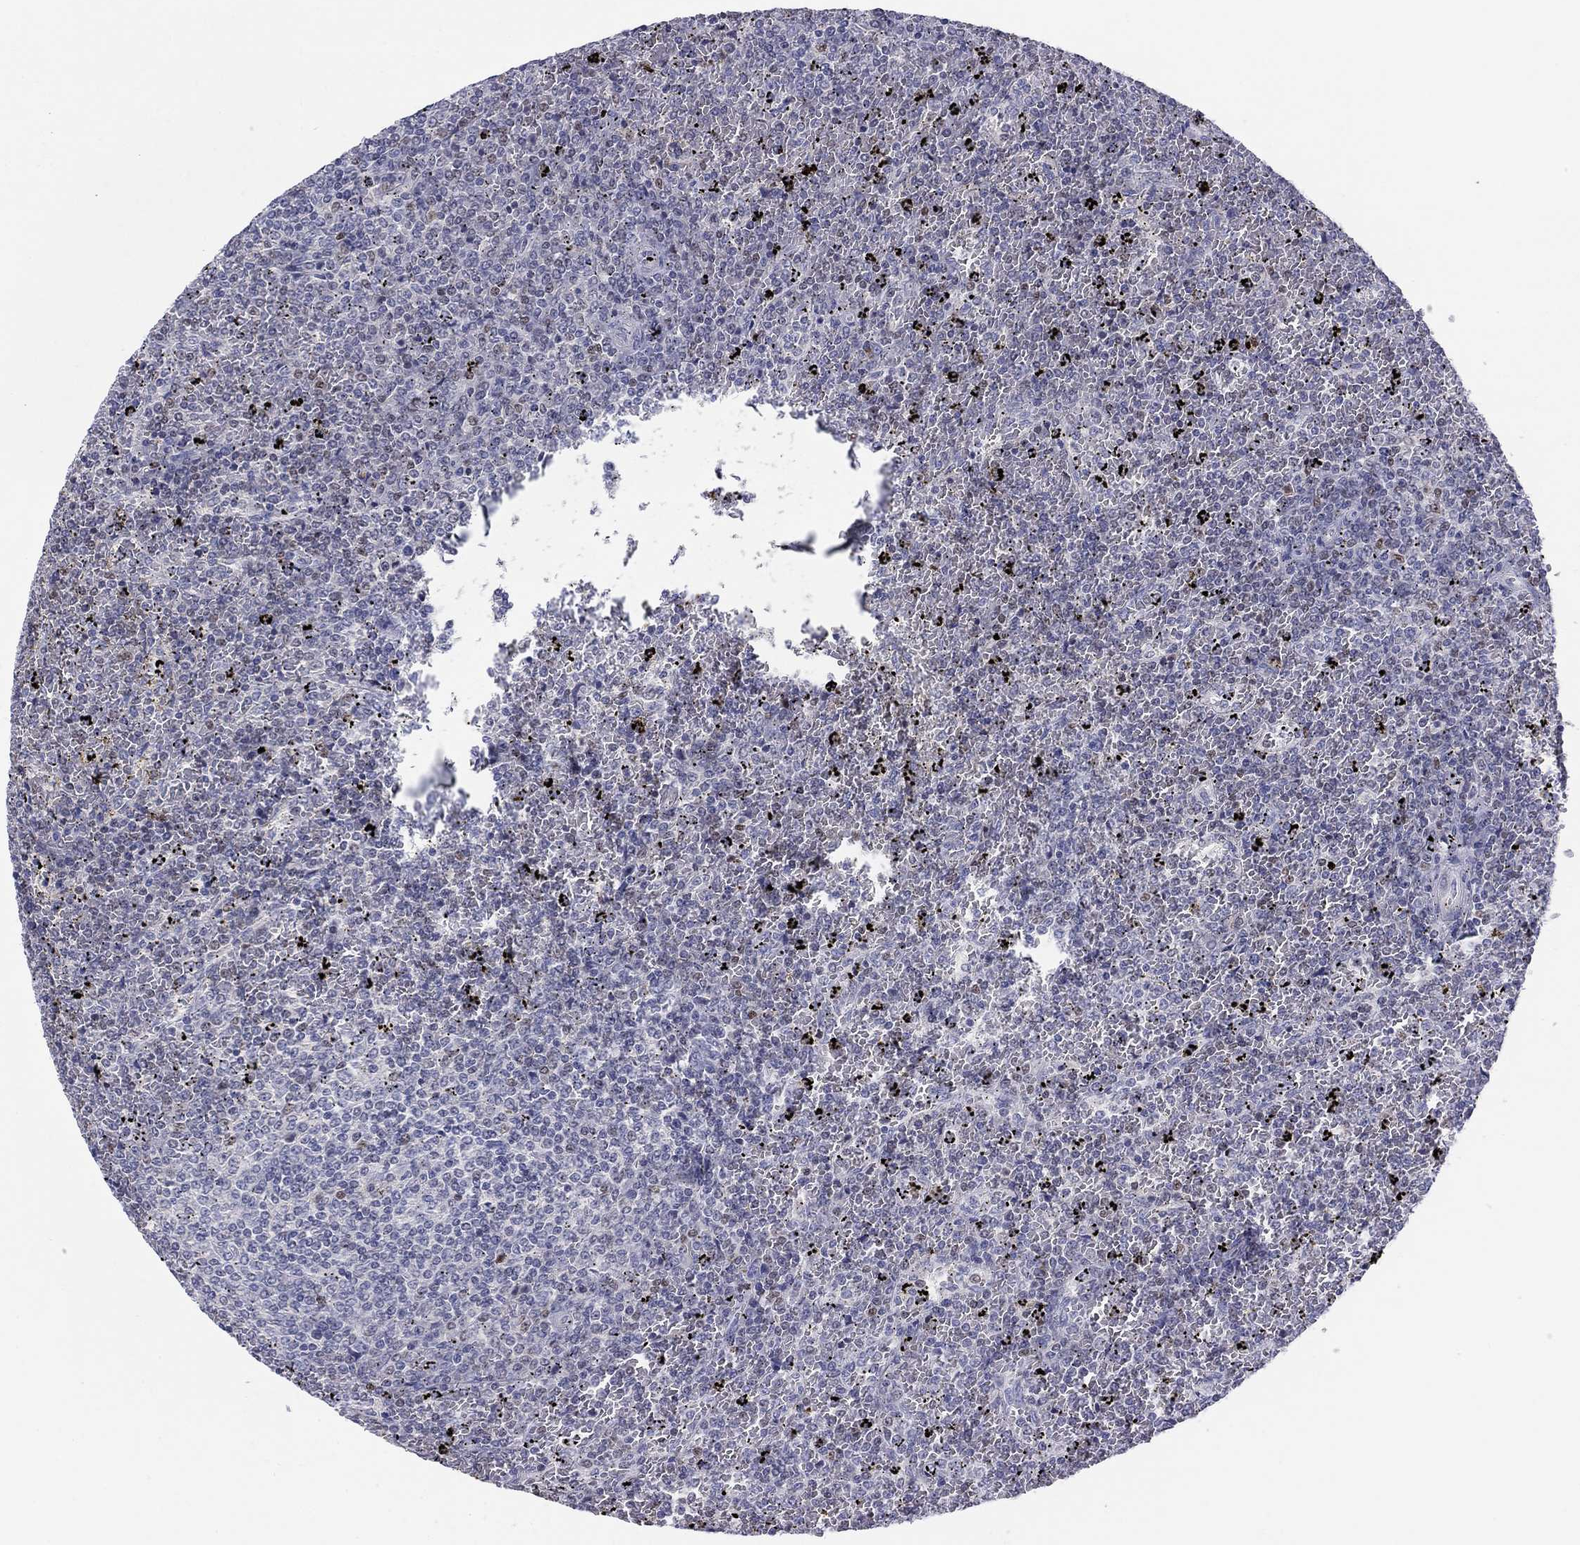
{"staining": {"intensity": "negative", "quantity": "none", "location": "none"}, "tissue": "lymphoma", "cell_type": "Tumor cells", "image_type": "cancer", "snomed": [{"axis": "morphology", "description": "Malignant lymphoma, non-Hodgkin's type, Low grade"}, {"axis": "topography", "description": "Spleen"}], "caption": "Tumor cells are negative for protein expression in human low-grade malignant lymphoma, non-Hodgkin's type. Nuclei are stained in blue.", "gene": "CACNA1A", "patient": {"sex": "female", "age": 77}}